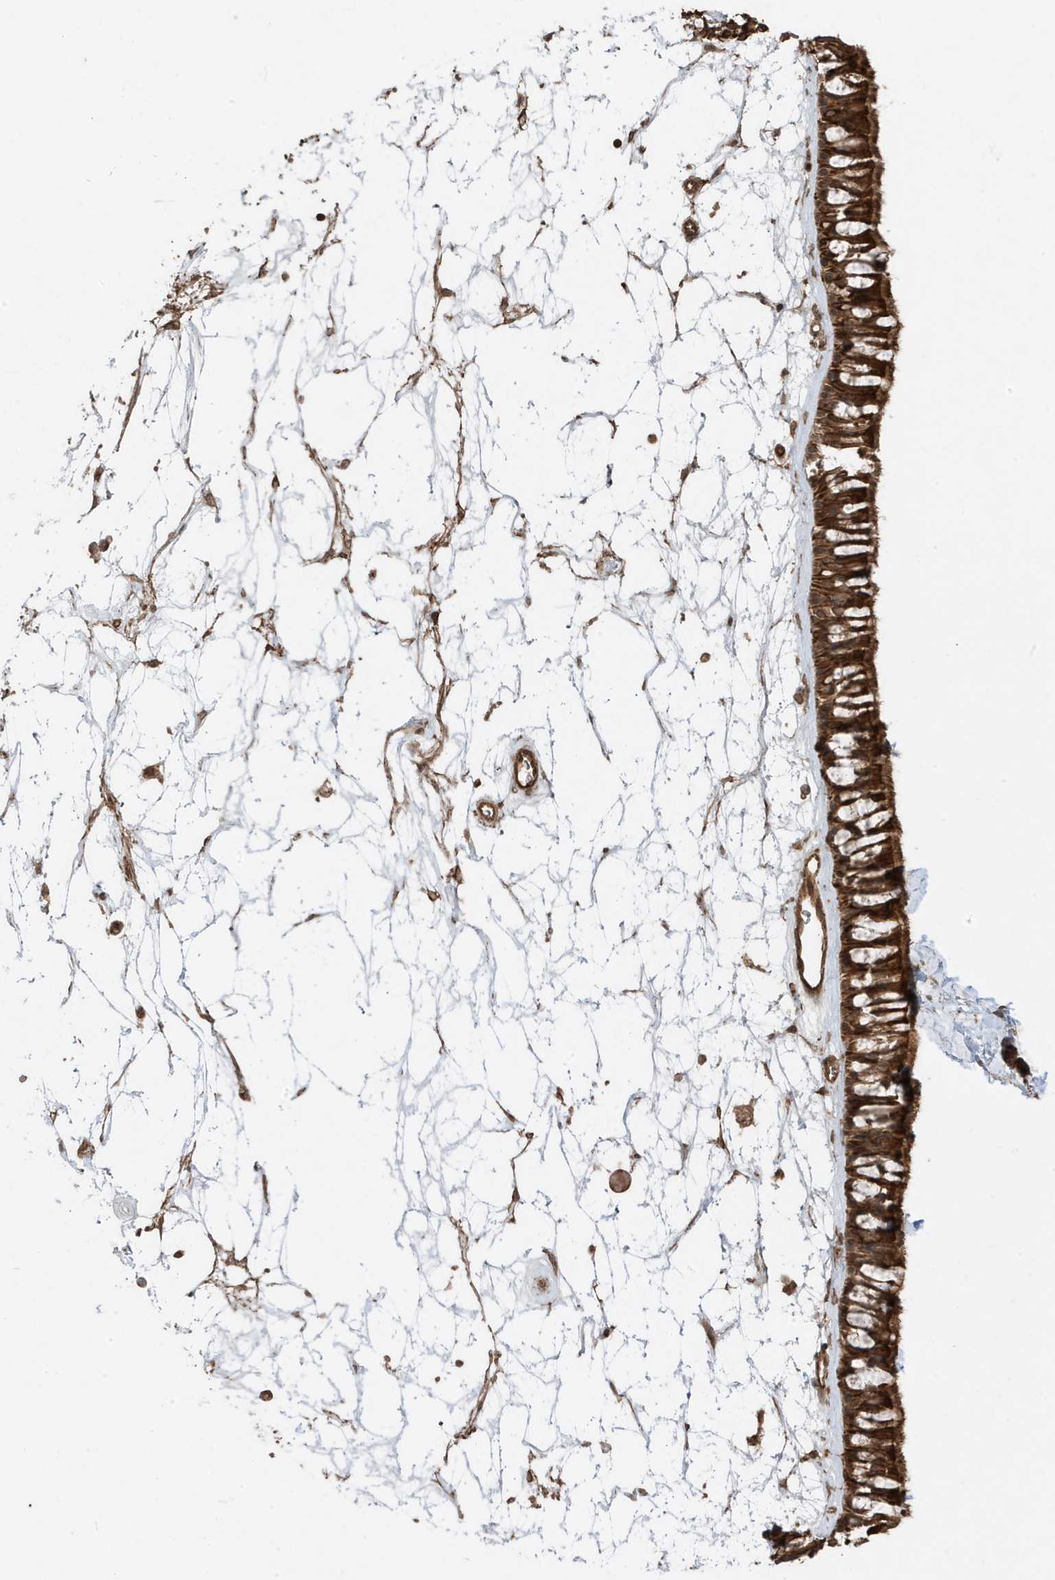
{"staining": {"intensity": "strong", "quantity": ">75%", "location": "cytoplasmic/membranous"}, "tissue": "nasopharynx", "cell_type": "Respiratory epithelial cells", "image_type": "normal", "snomed": [{"axis": "morphology", "description": "Normal tissue, NOS"}, {"axis": "topography", "description": "Nasopharynx"}], "caption": "Protein staining shows strong cytoplasmic/membranous expression in about >75% of respiratory epithelial cells in unremarkable nasopharynx. Nuclei are stained in blue.", "gene": "ASAP1", "patient": {"sex": "male", "age": 64}}